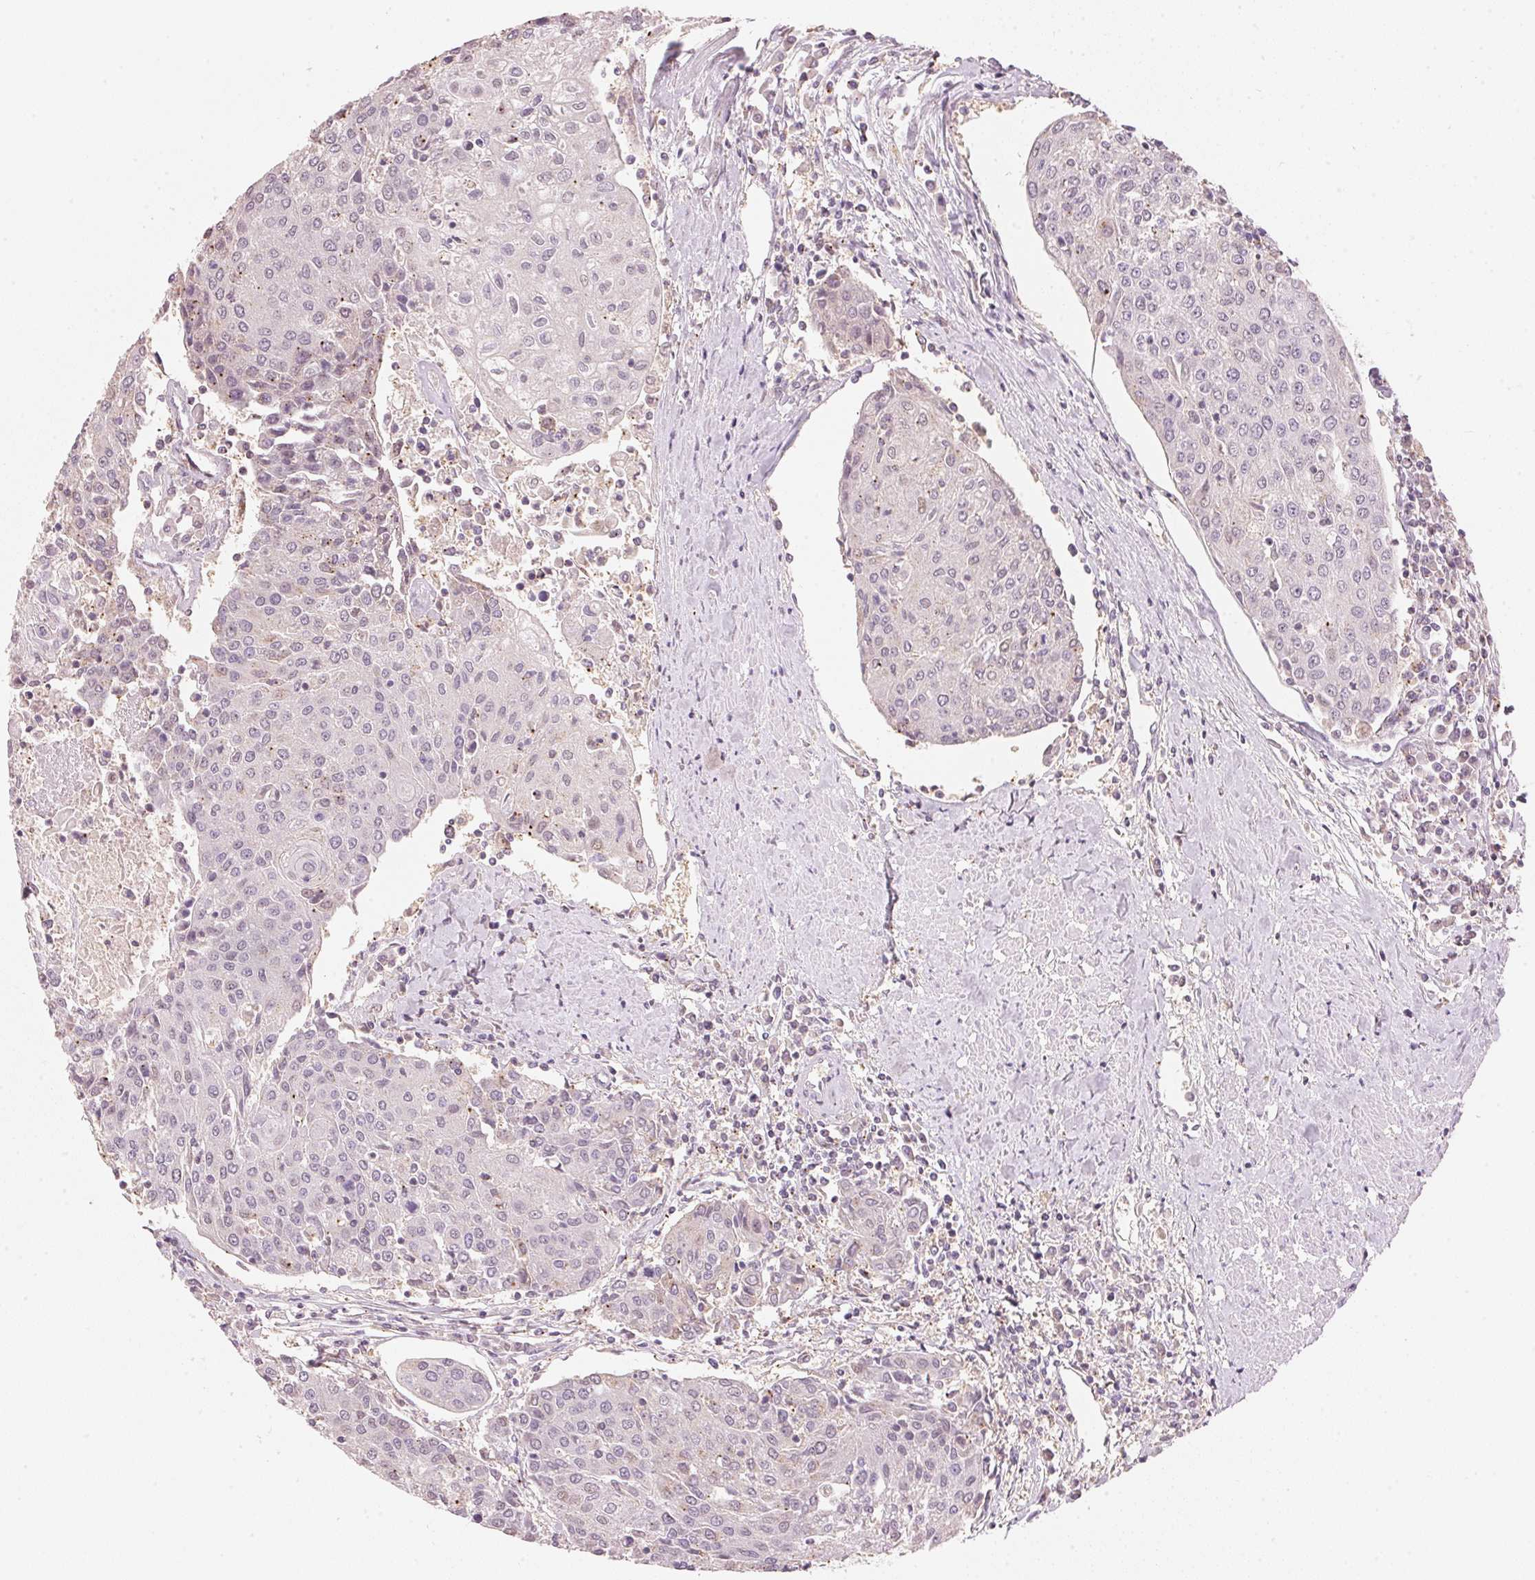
{"staining": {"intensity": "negative", "quantity": "none", "location": "none"}, "tissue": "urothelial cancer", "cell_type": "Tumor cells", "image_type": "cancer", "snomed": [{"axis": "morphology", "description": "Urothelial carcinoma, High grade"}, {"axis": "topography", "description": "Urinary bladder"}], "caption": "Immunohistochemistry (IHC) micrograph of neoplastic tissue: urothelial carcinoma (high-grade) stained with DAB (3,3'-diaminobenzidine) displays no significant protein staining in tumor cells.", "gene": "HOXB13", "patient": {"sex": "female", "age": 85}}